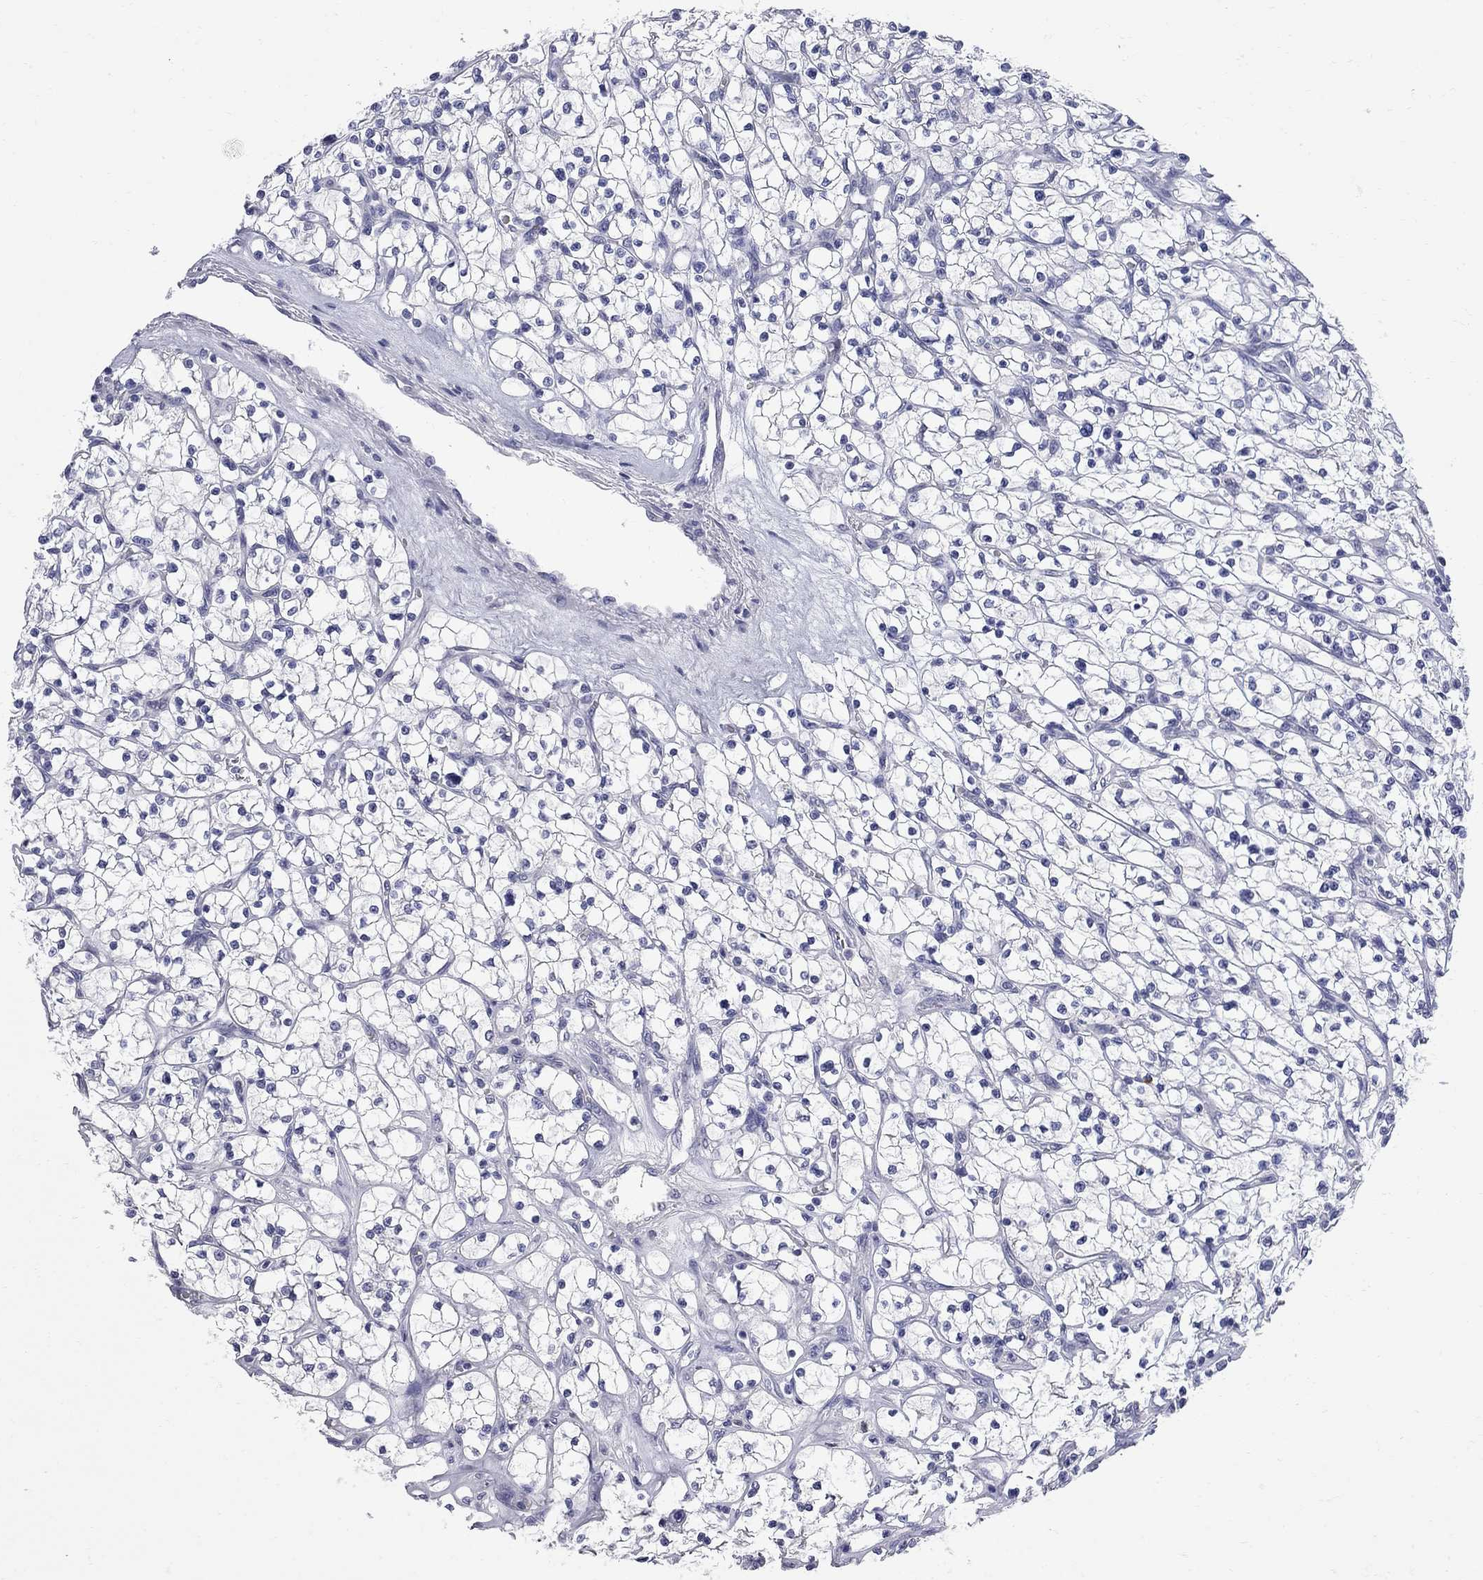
{"staining": {"intensity": "negative", "quantity": "none", "location": "none"}, "tissue": "renal cancer", "cell_type": "Tumor cells", "image_type": "cancer", "snomed": [{"axis": "morphology", "description": "Adenocarcinoma, NOS"}, {"axis": "topography", "description": "Kidney"}], "caption": "An immunohistochemistry histopathology image of renal adenocarcinoma is shown. There is no staining in tumor cells of renal adenocarcinoma.", "gene": "FAM221B", "patient": {"sex": "female", "age": 64}}